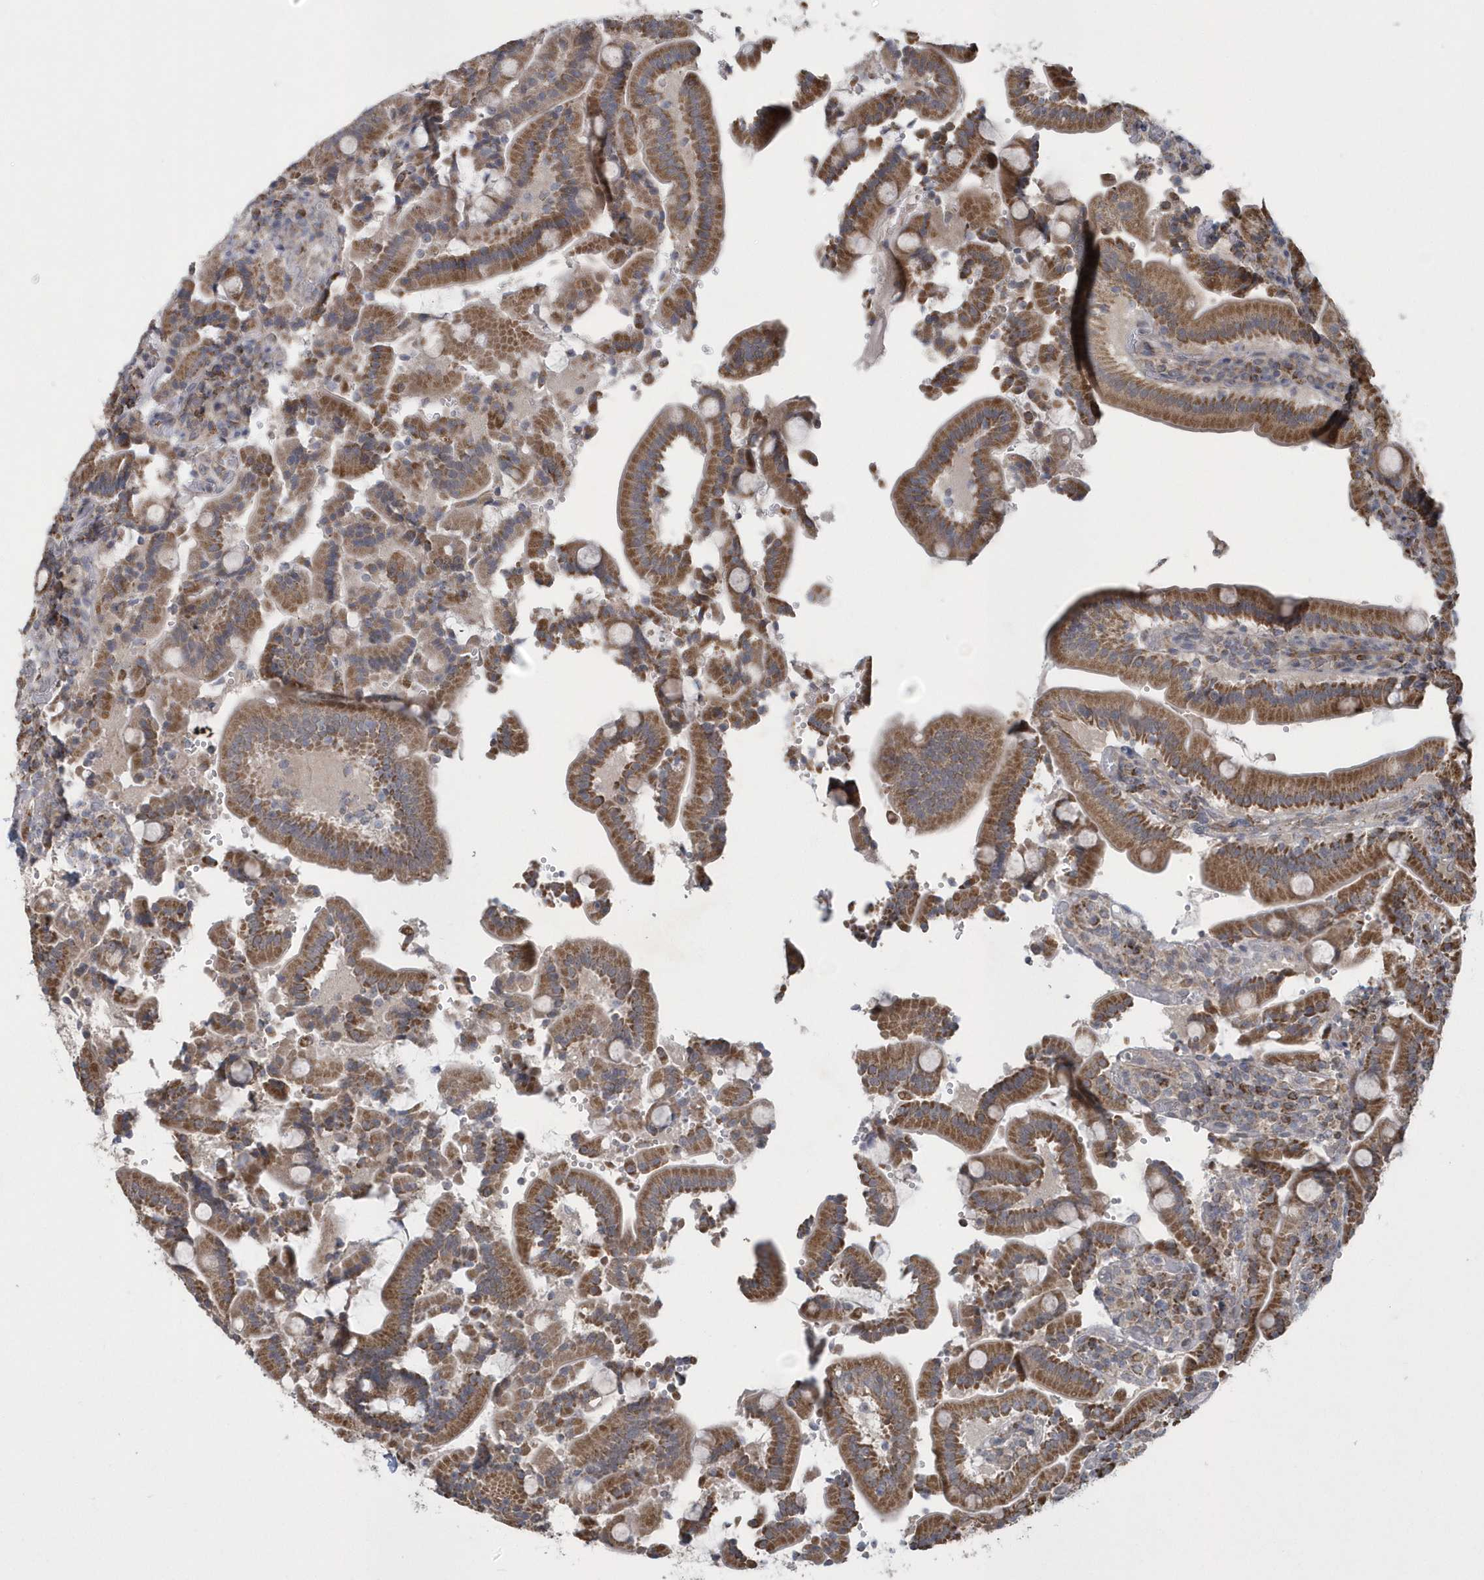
{"staining": {"intensity": "moderate", "quantity": ">75%", "location": "cytoplasmic/membranous"}, "tissue": "duodenum", "cell_type": "Glandular cells", "image_type": "normal", "snomed": [{"axis": "morphology", "description": "Normal tissue, NOS"}, {"axis": "topography", "description": "Duodenum"}], "caption": "Duodenum stained for a protein (brown) reveals moderate cytoplasmic/membranous positive positivity in about >75% of glandular cells.", "gene": "SLX9", "patient": {"sex": "female", "age": 62}}